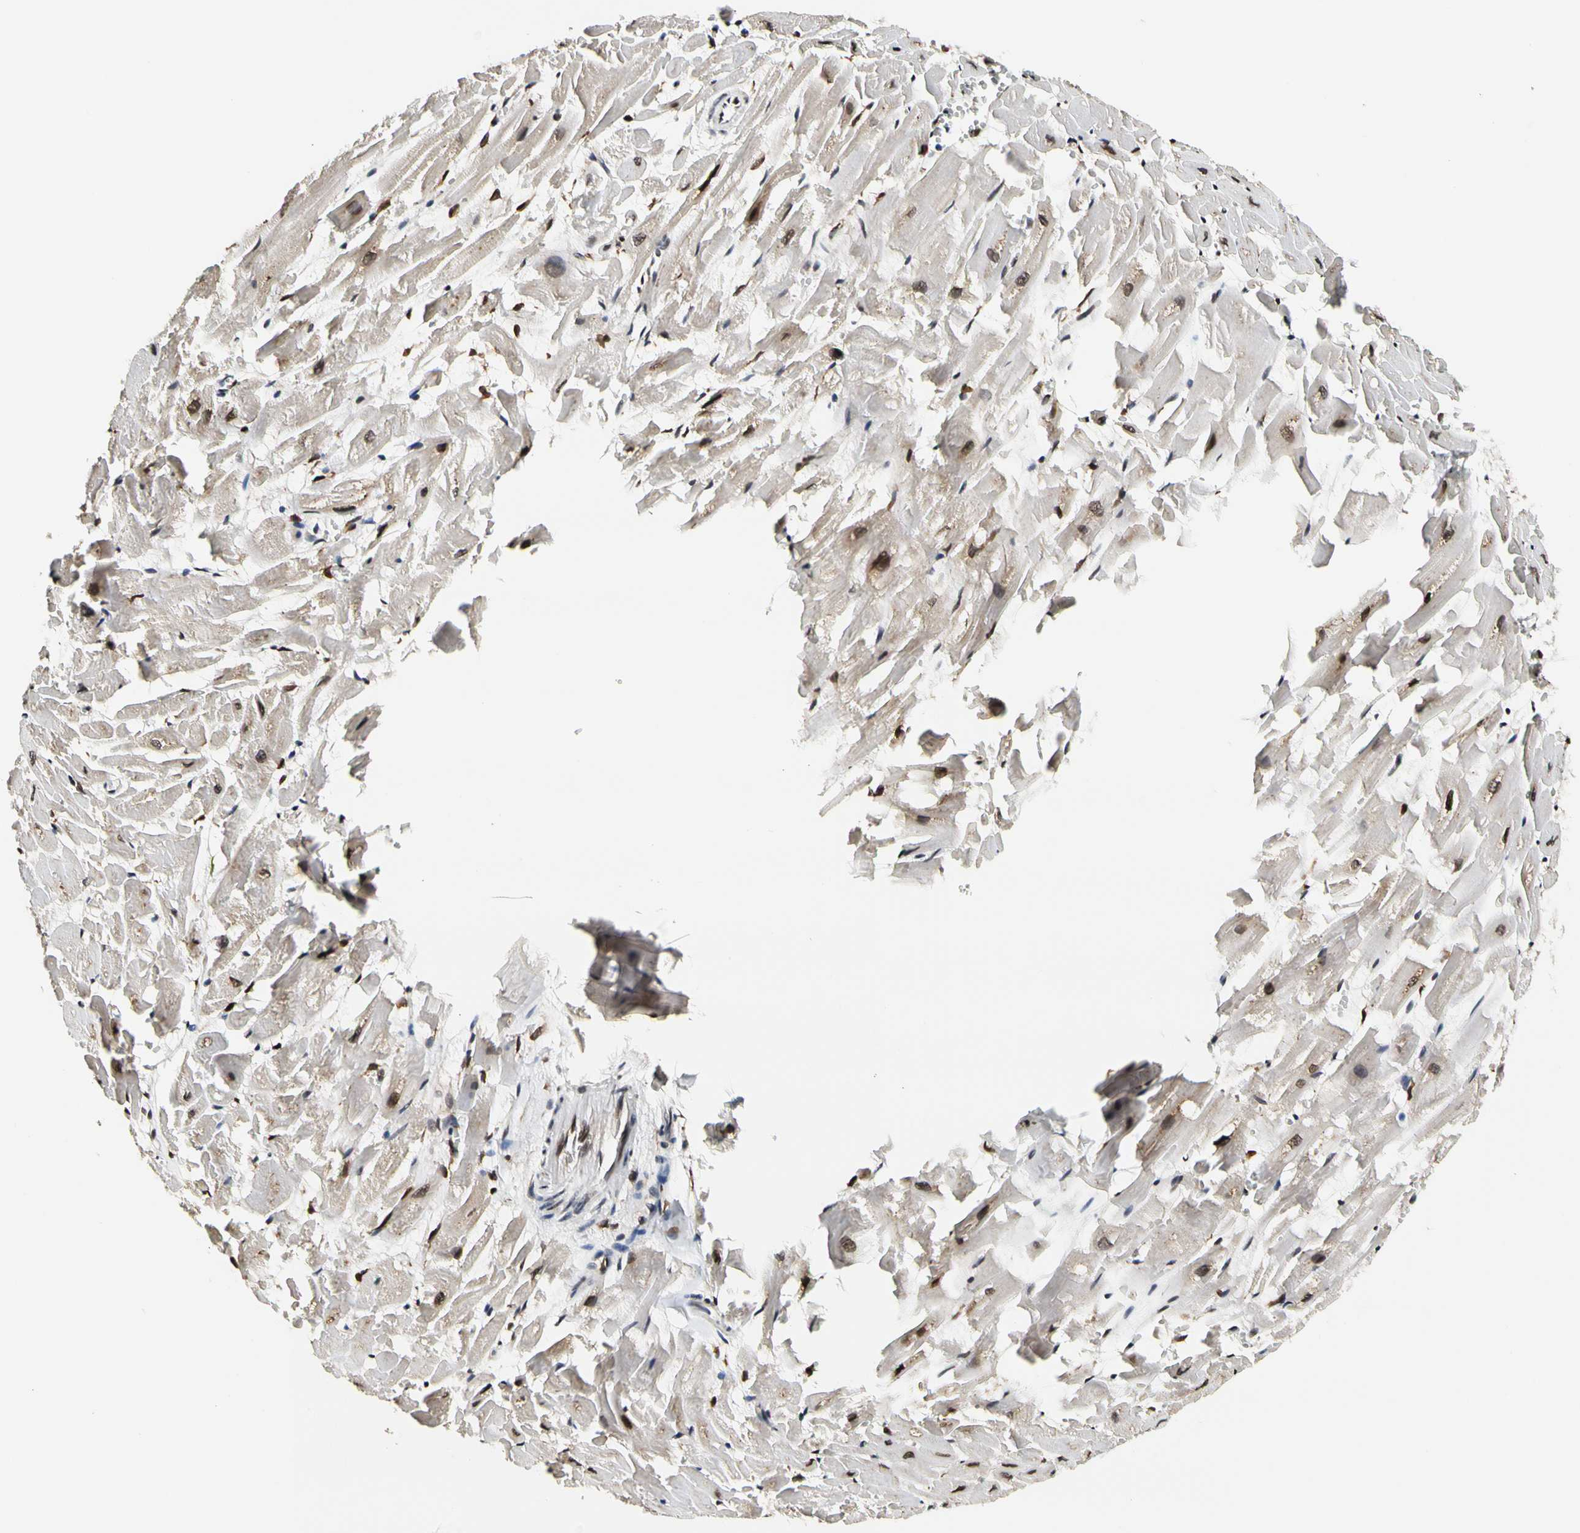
{"staining": {"intensity": "moderate", "quantity": ">75%", "location": "nuclear"}, "tissue": "heart muscle", "cell_type": "Cardiomyocytes", "image_type": "normal", "snomed": [{"axis": "morphology", "description": "Normal tissue, NOS"}, {"axis": "topography", "description": "Heart"}], "caption": "Cardiomyocytes exhibit medium levels of moderate nuclear positivity in approximately >75% of cells in unremarkable heart muscle. (DAB IHC, brown staining for protein, blue staining for nuclei).", "gene": "NFIA", "patient": {"sex": "female", "age": 19}}